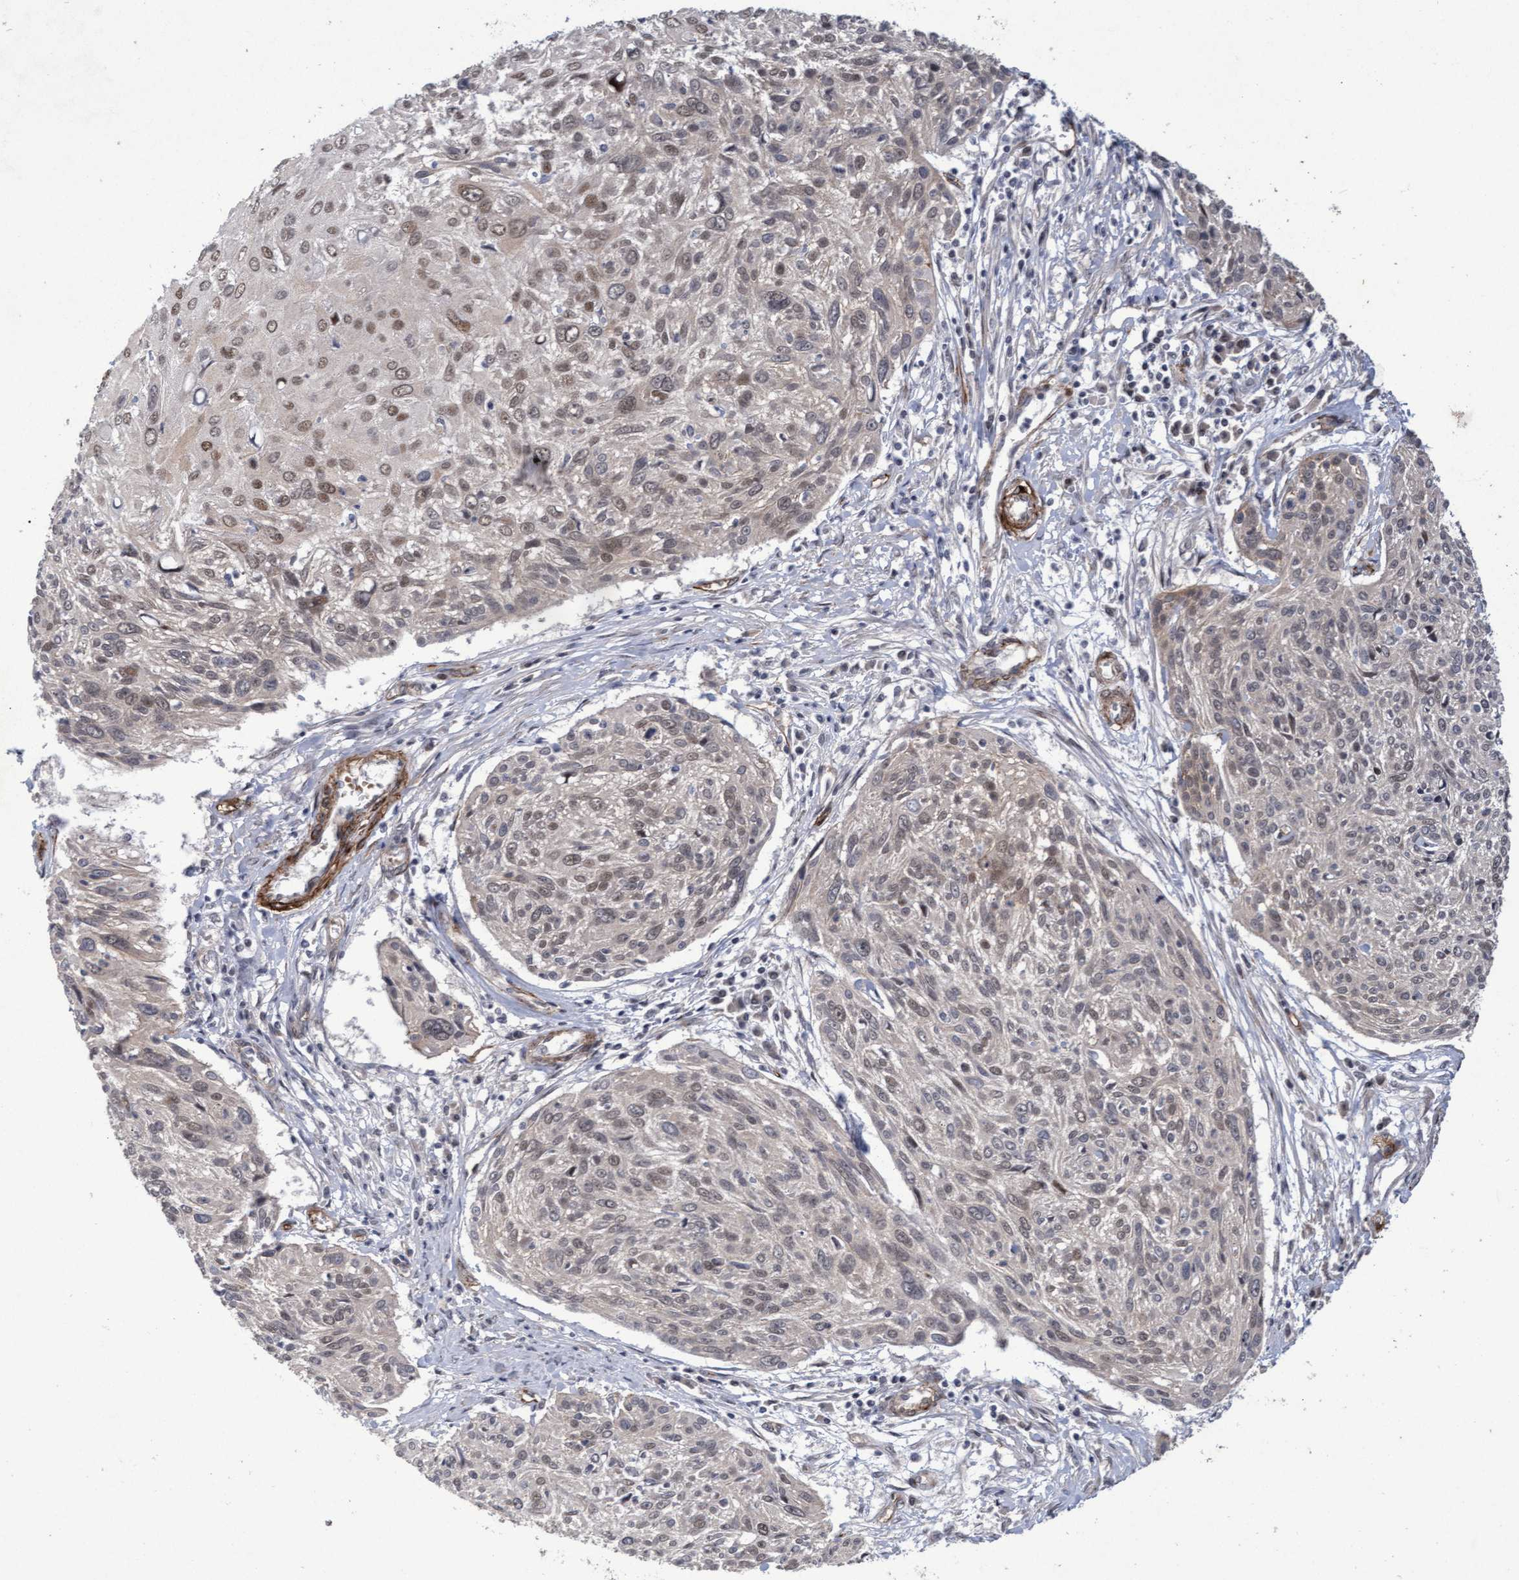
{"staining": {"intensity": "weak", "quantity": "25%-75%", "location": "cytoplasmic/membranous,nuclear"}, "tissue": "cervical cancer", "cell_type": "Tumor cells", "image_type": "cancer", "snomed": [{"axis": "morphology", "description": "Squamous cell carcinoma, NOS"}, {"axis": "topography", "description": "Cervix"}], "caption": "Tumor cells show low levels of weak cytoplasmic/membranous and nuclear positivity in approximately 25%-75% of cells in cervical cancer (squamous cell carcinoma).", "gene": "ZNF750", "patient": {"sex": "female", "age": 51}}